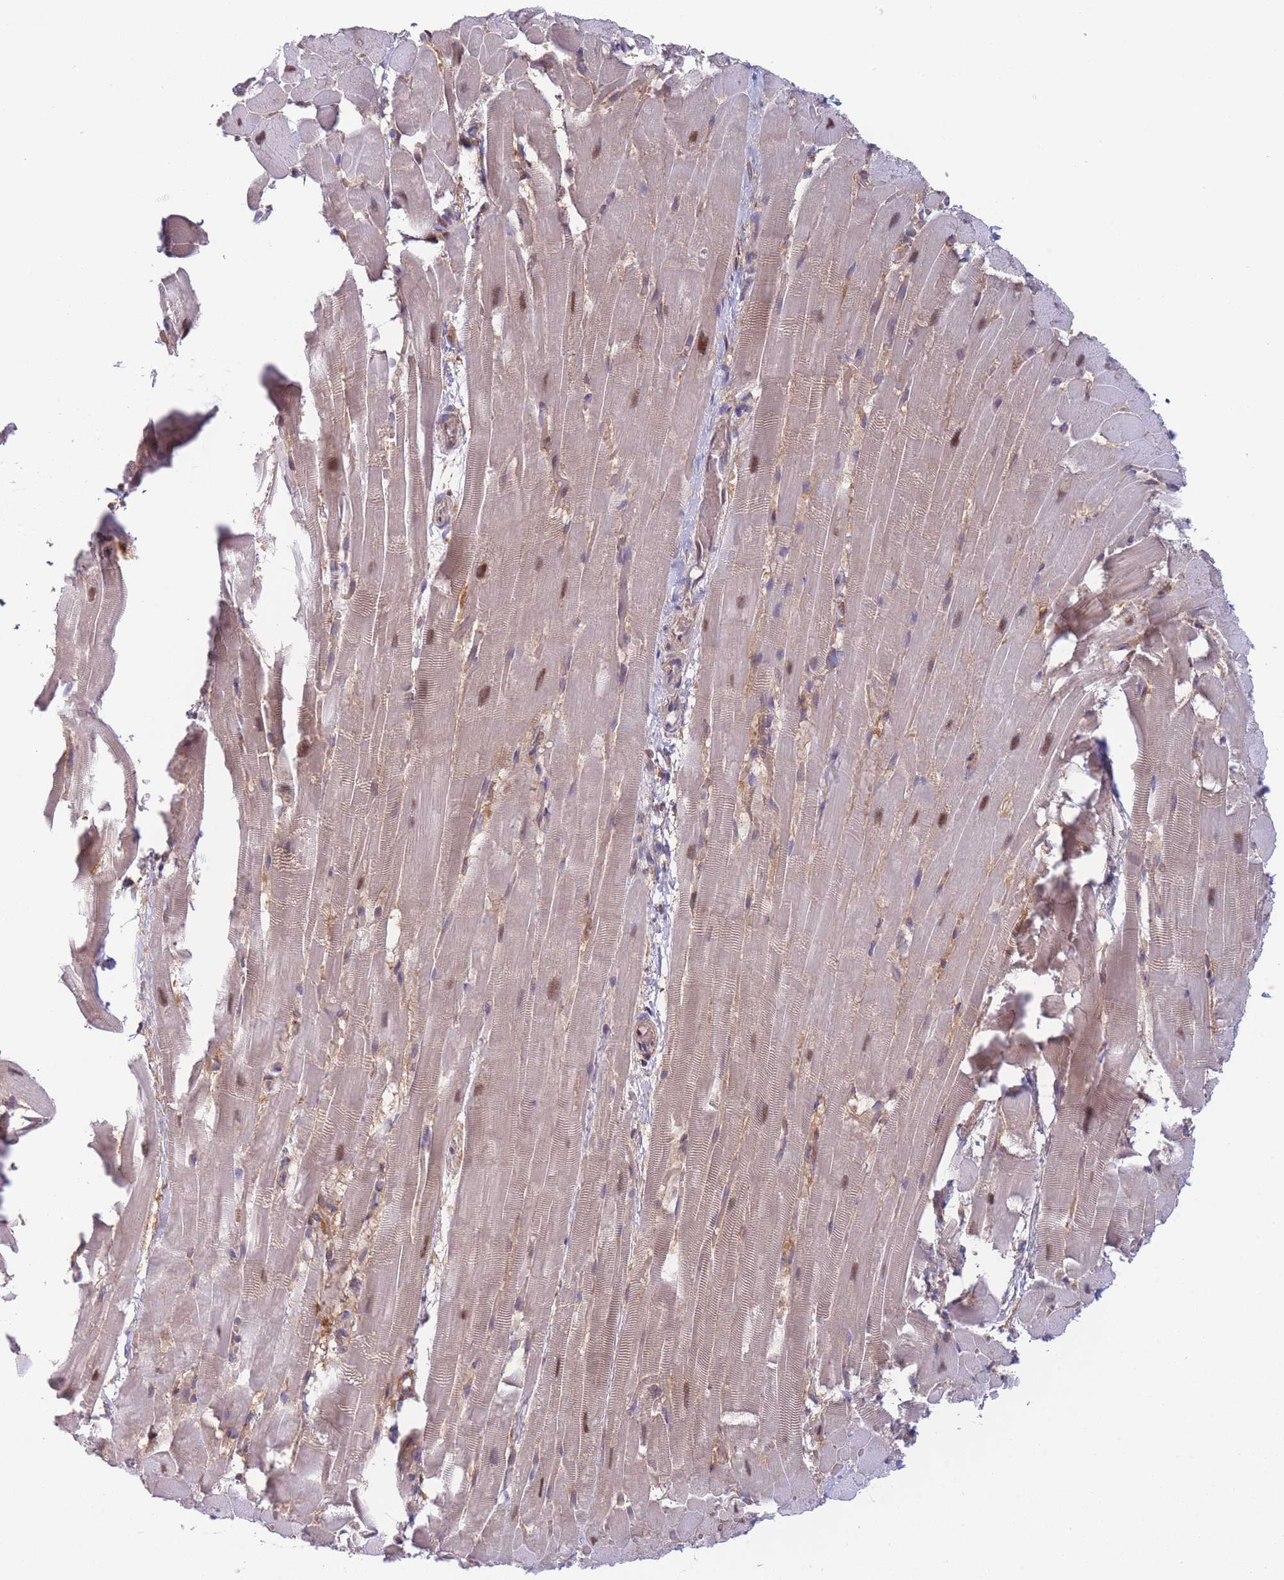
{"staining": {"intensity": "moderate", "quantity": "<25%", "location": "nuclear"}, "tissue": "heart muscle", "cell_type": "Cardiomyocytes", "image_type": "normal", "snomed": [{"axis": "morphology", "description": "Normal tissue, NOS"}, {"axis": "topography", "description": "Heart"}], "caption": "Protein expression analysis of benign human heart muscle reveals moderate nuclear expression in approximately <25% of cardiomyocytes. Nuclei are stained in blue.", "gene": "NSFL1C", "patient": {"sex": "male", "age": 37}}